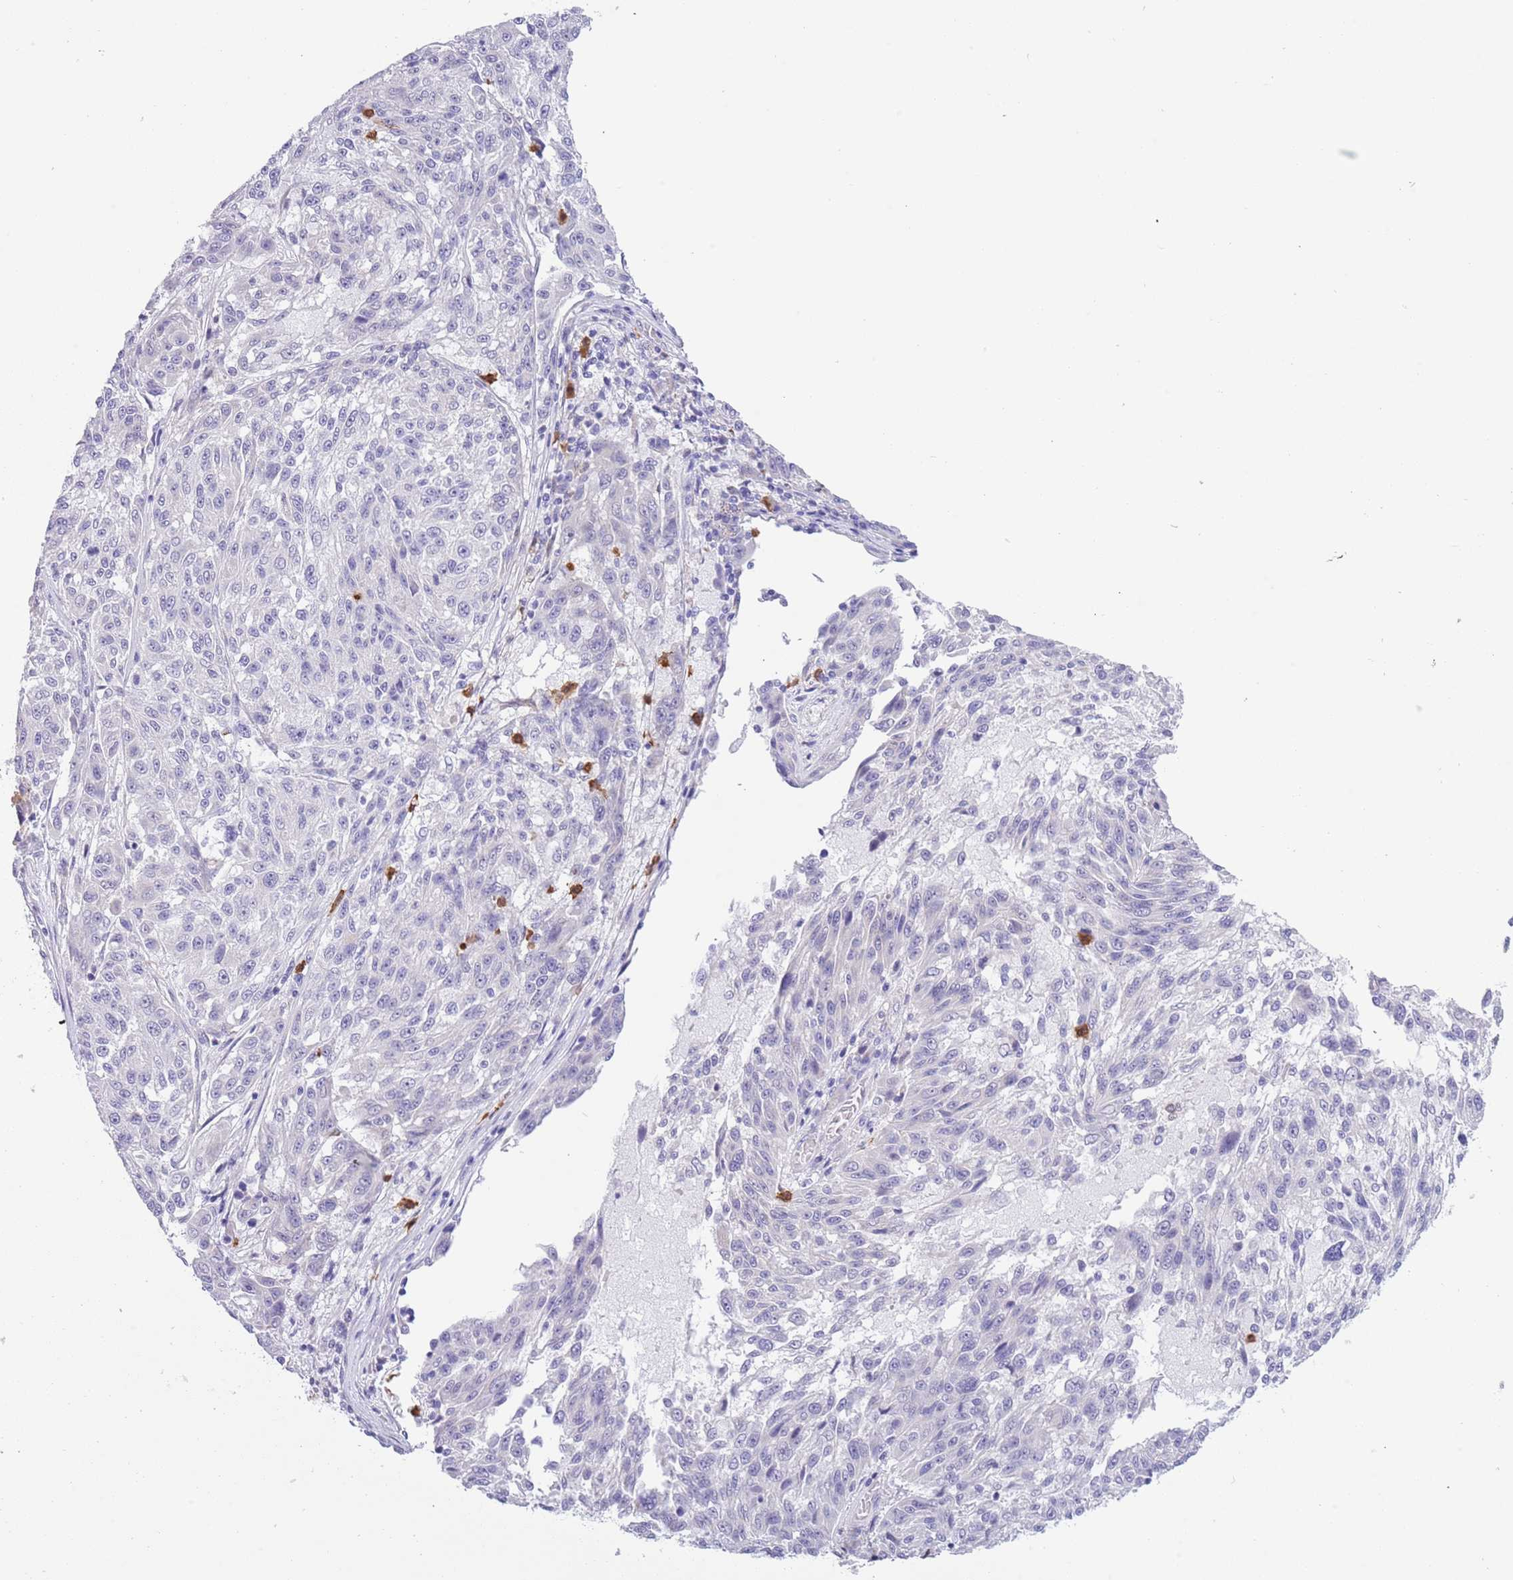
{"staining": {"intensity": "negative", "quantity": "none", "location": "none"}, "tissue": "melanoma", "cell_type": "Tumor cells", "image_type": "cancer", "snomed": [{"axis": "morphology", "description": "Malignant melanoma, NOS"}, {"axis": "topography", "description": "Skin"}], "caption": "Immunohistochemistry photomicrograph of neoplastic tissue: melanoma stained with DAB (3,3'-diaminobenzidine) displays no significant protein staining in tumor cells.", "gene": "ZFP2", "patient": {"sex": "male", "age": 53}}